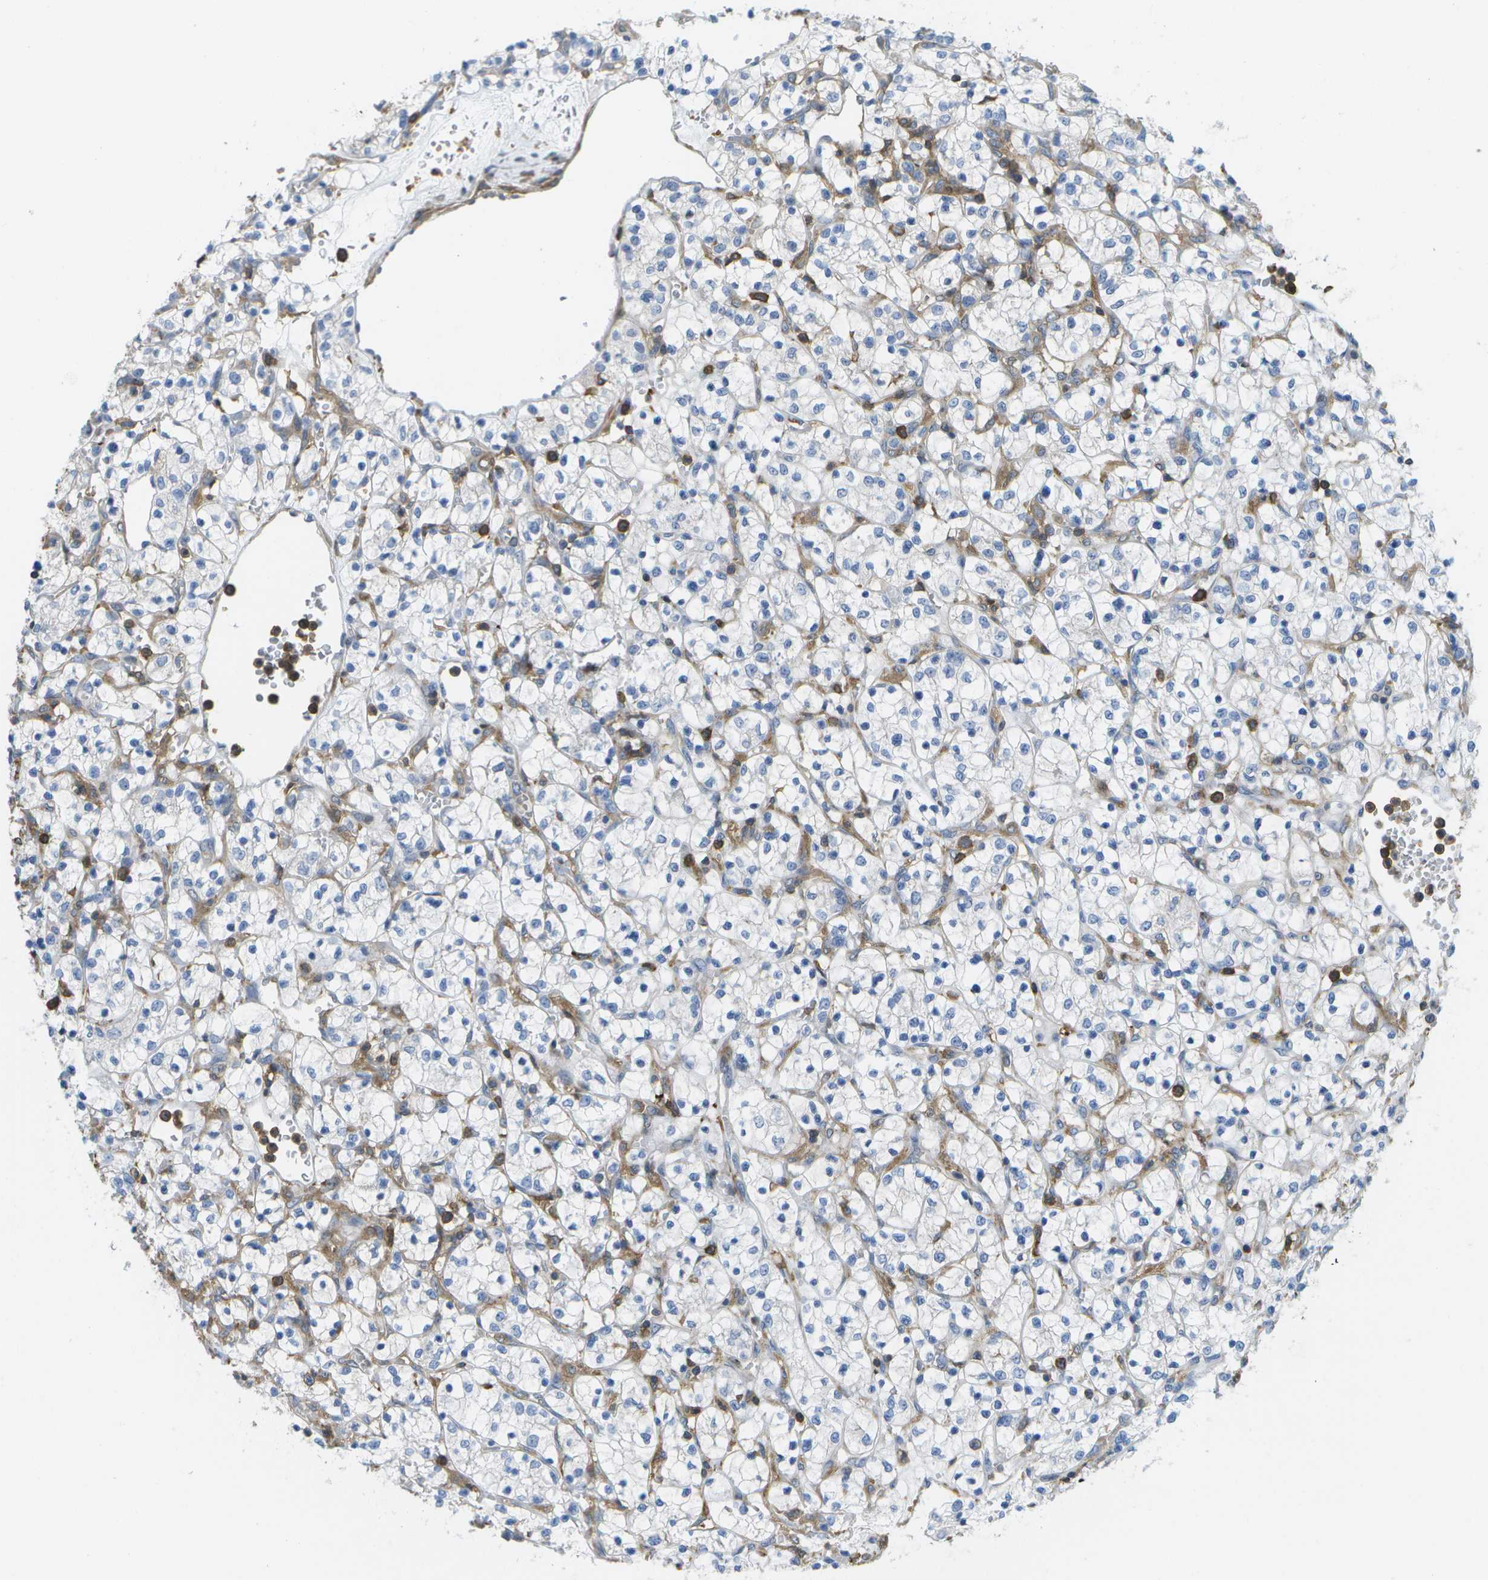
{"staining": {"intensity": "negative", "quantity": "none", "location": "none"}, "tissue": "renal cancer", "cell_type": "Tumor cells", "image_type": "cancer", "snomed": [{"axis": "morphology", "description": "Adenocarcinoma, NOS"}, {"axis": "topography", "description": "Kidney"}], "caption": "There is no significant expression in tumor cells of renal cancer.", "gene": "RCSD1", "patient": {"sex": "female", "age": 69}}